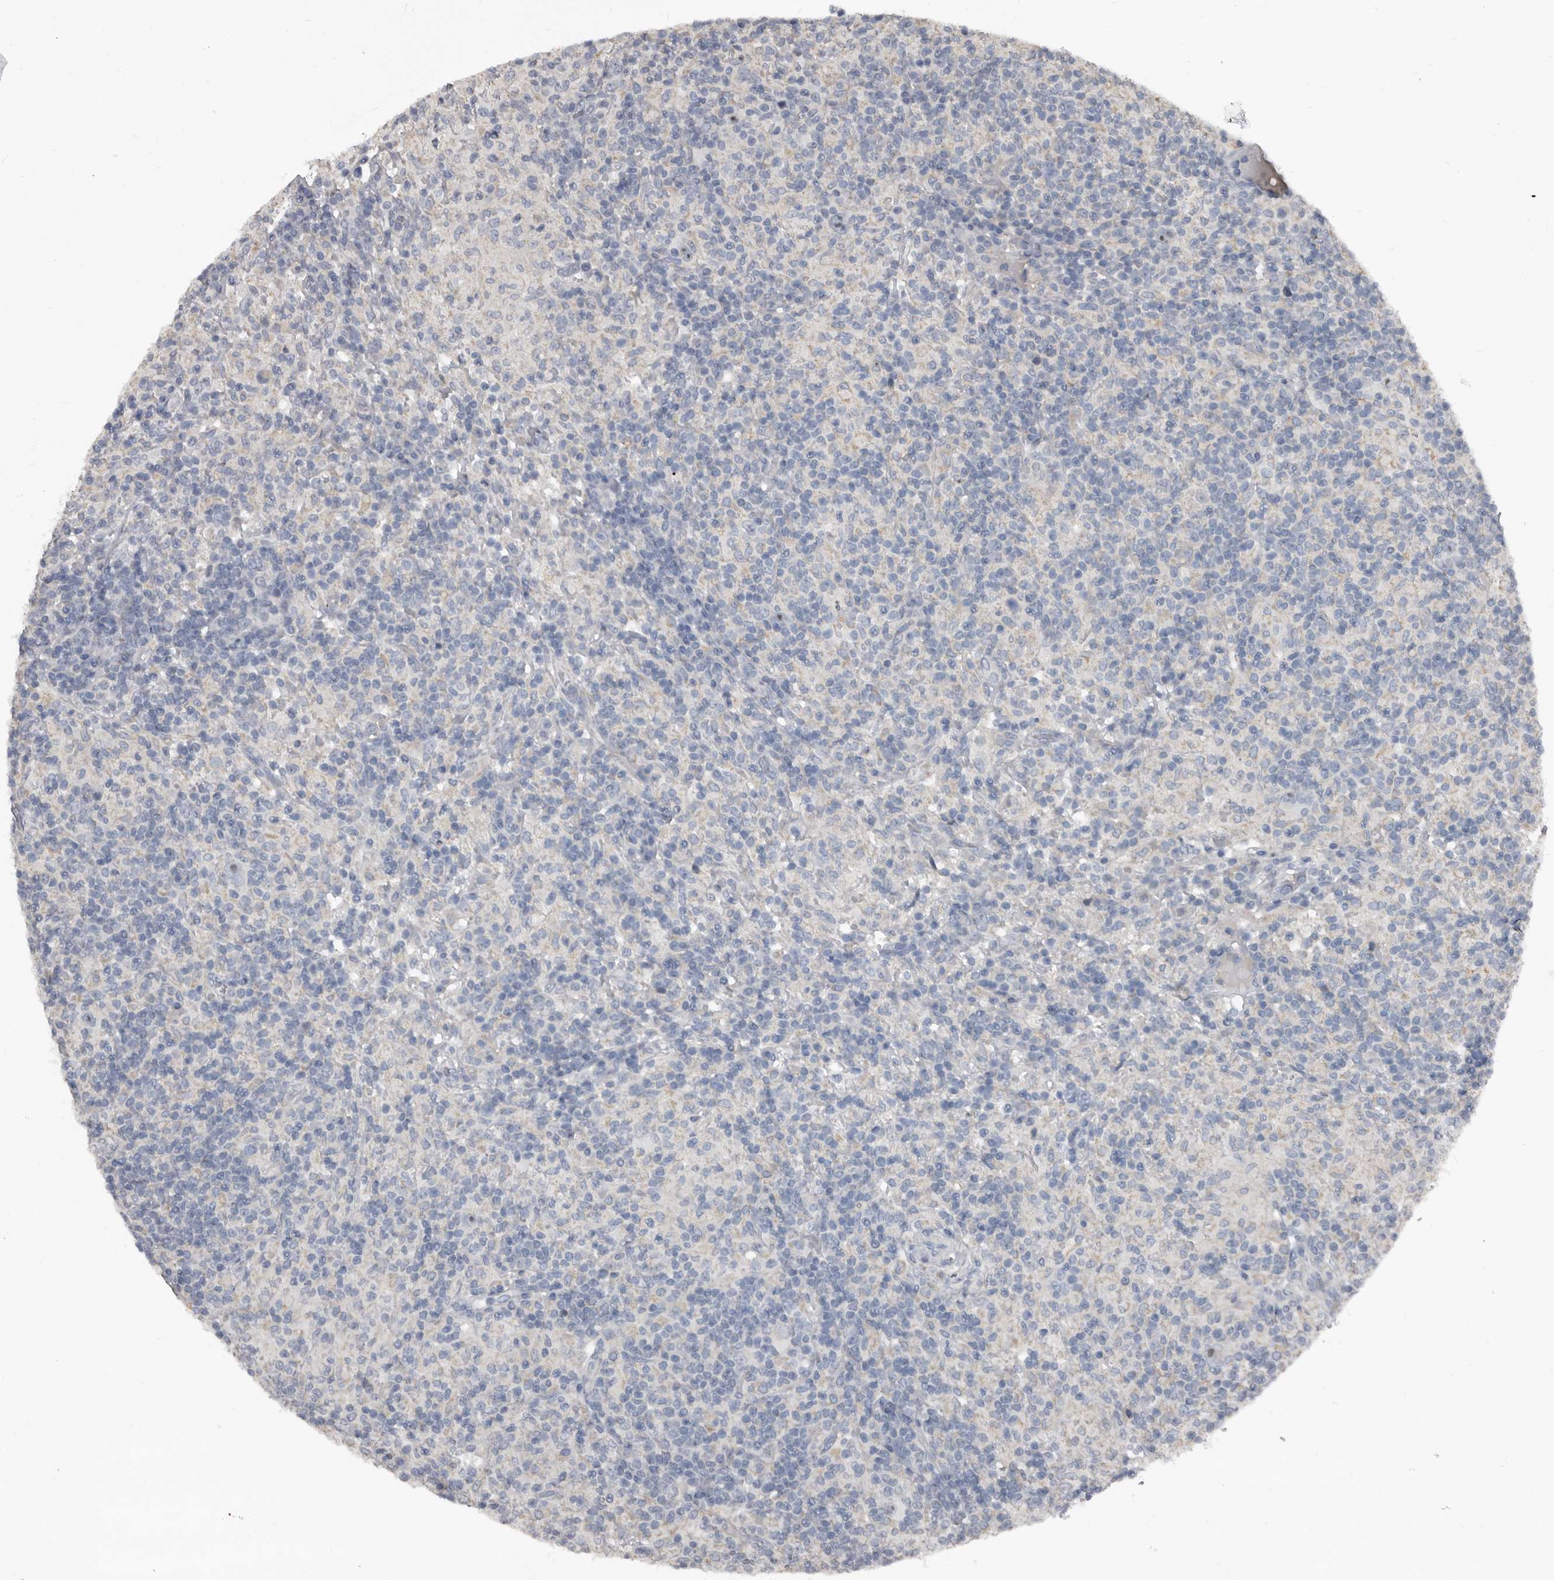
{"staining": {"intensity": "weak", "quantity": "<25%", "location": "cytoplasmic/membranous"}, "tissue": "lymphoma", "cell_type": "Tumor cells", "image_type": "cancer", "snomed": [{"axis": "morphology", "description": "Hodgkin's disease, NOS"}, {"axis": "topography", "description": "Lymph node"}], "caption": "Lymphoma was stained to show a protein in brown. There is no significant staining in tumor cells.", "gene": "GREB1", "patient": {"sex": "male", "age": 70}}